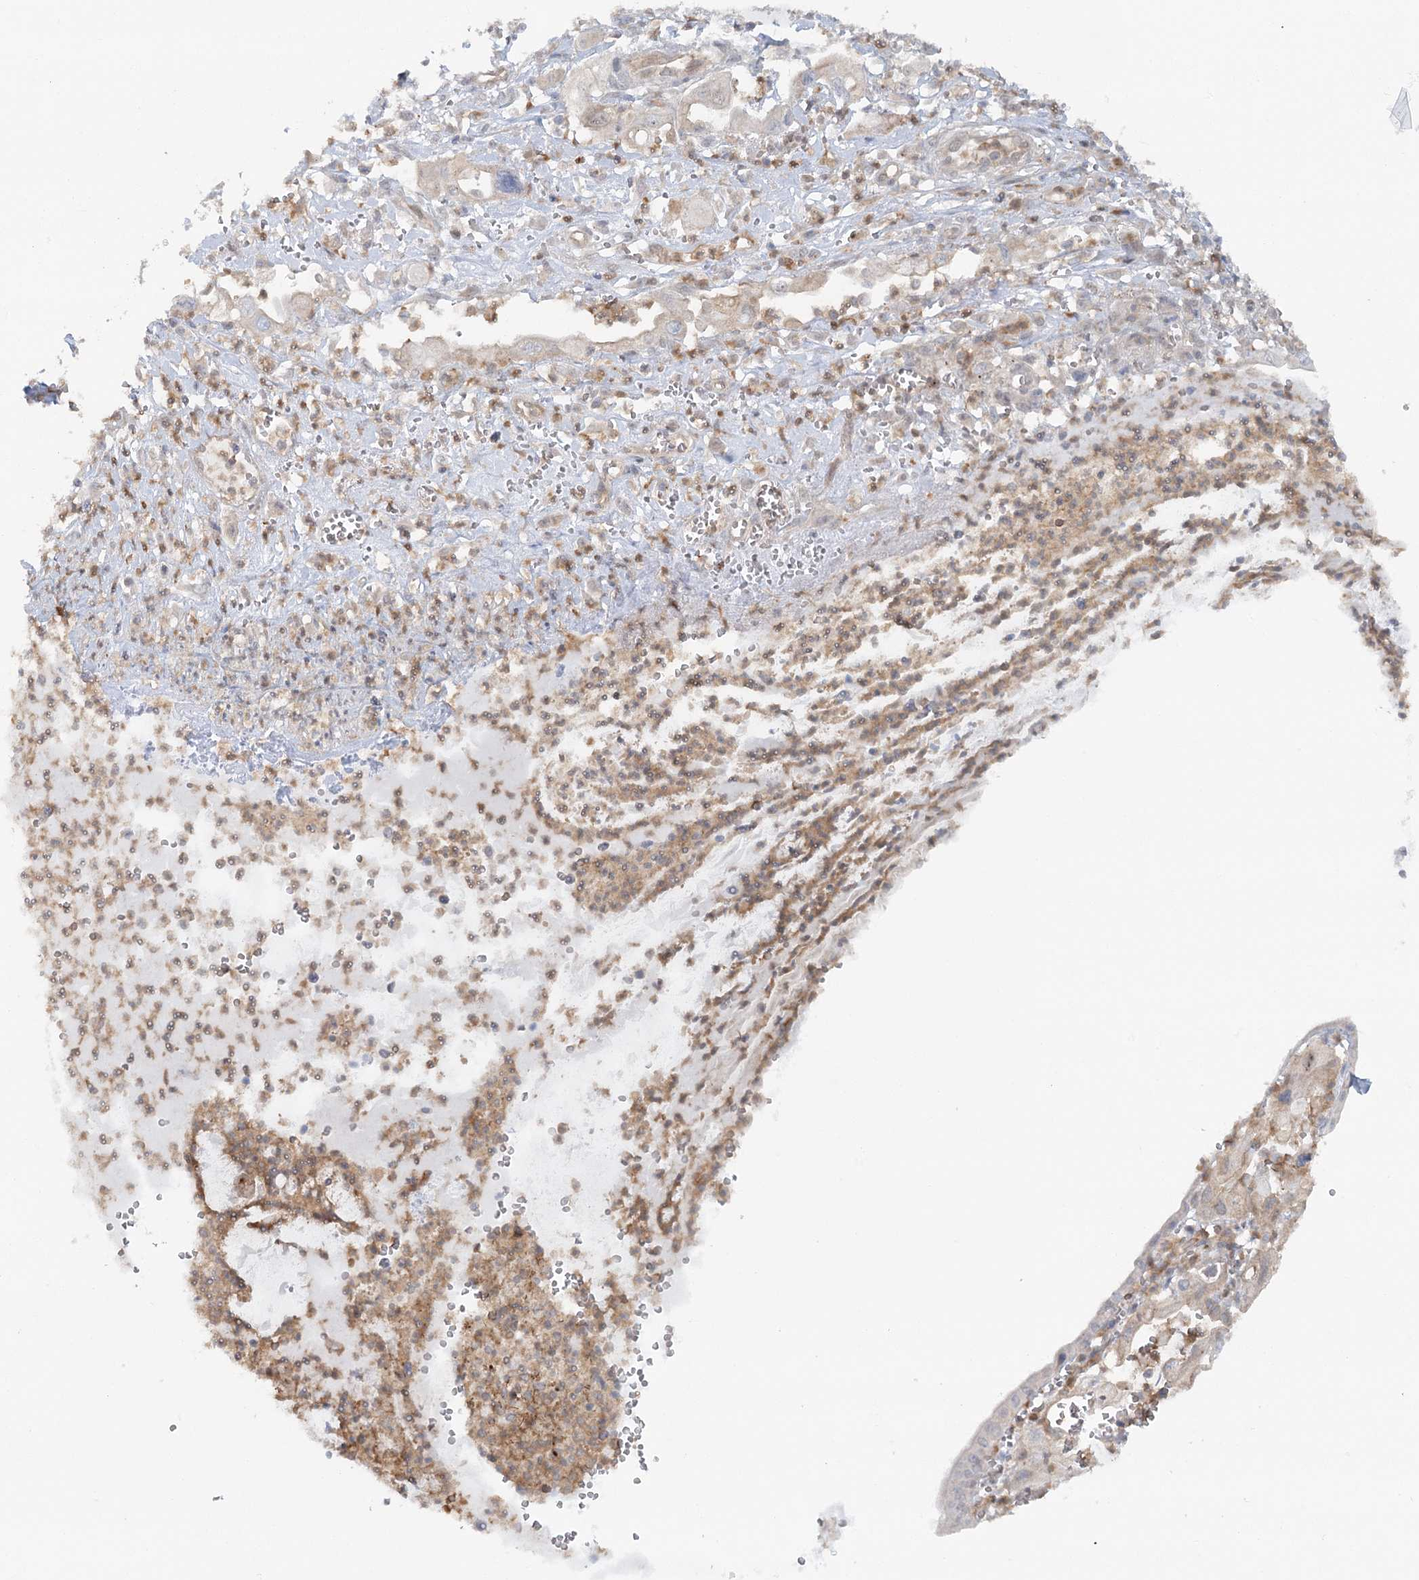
{"staining": {"intensity": "negative", "quantity": "none", "location": "none"}, "tissue": "pancreatic cancer", "cell_type": "Tumor cells", "image_type": "cancer", "snomed": [{"axis": "morphology", "description": "Adenocarcinoma, NOS"}, {"axis": "topography", "description": "Pancreas"}], "caption": "There is no significant positivity in tumor cells of pancreatic cancer. (Stains: DAB (3,3'-diaminobenzidine) IHC with hematoxylin counter stain, Microscopy: brightfield microscopy at high magnification).", "gene": "GBE1", "patient": {"sex": "male", "age": 68}}